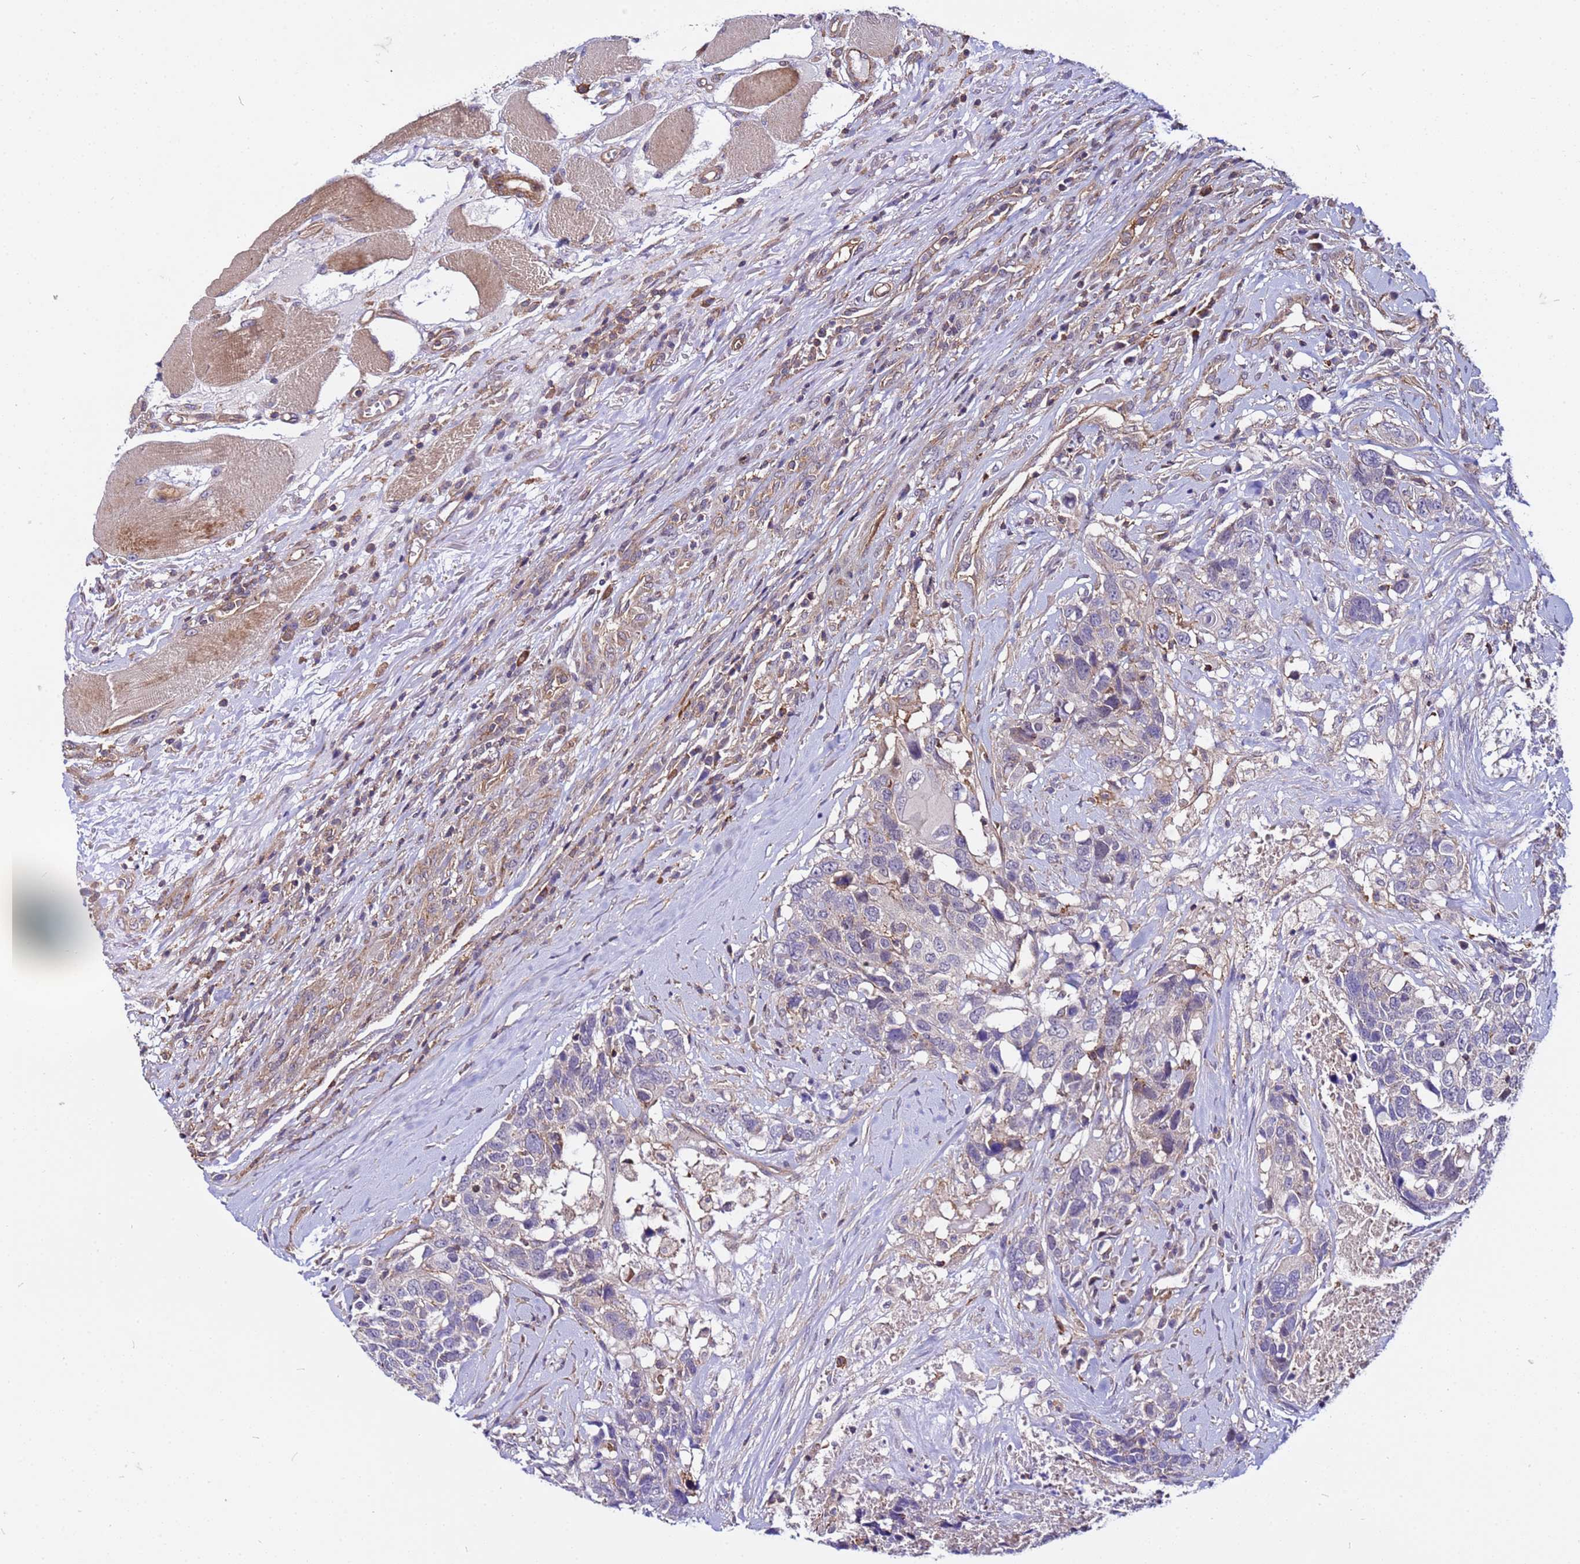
{"staining": {"intensity": "negative", "quantity": "none", "location": "none"}, "tissue": "head and neck cancer", "cell_type": "Tumor cells", "image_type": "cancer", "snomed": [{"axis": "morphology", "description": "Squamous cell carcinoma, NOS"}, {"axis": "topography", "description": "Head-Neck"}], "caption": "High magnification brightfield microscopy of squamous cell carcinoma (head and neck) stained with DAB (3,3'-diaminobenzidine) (brown) and counterstained with hematoxylin (blue): tumor cells show no significant staining.", "gene": "STK38", "patient": {"sex": "male", "age": 66}}